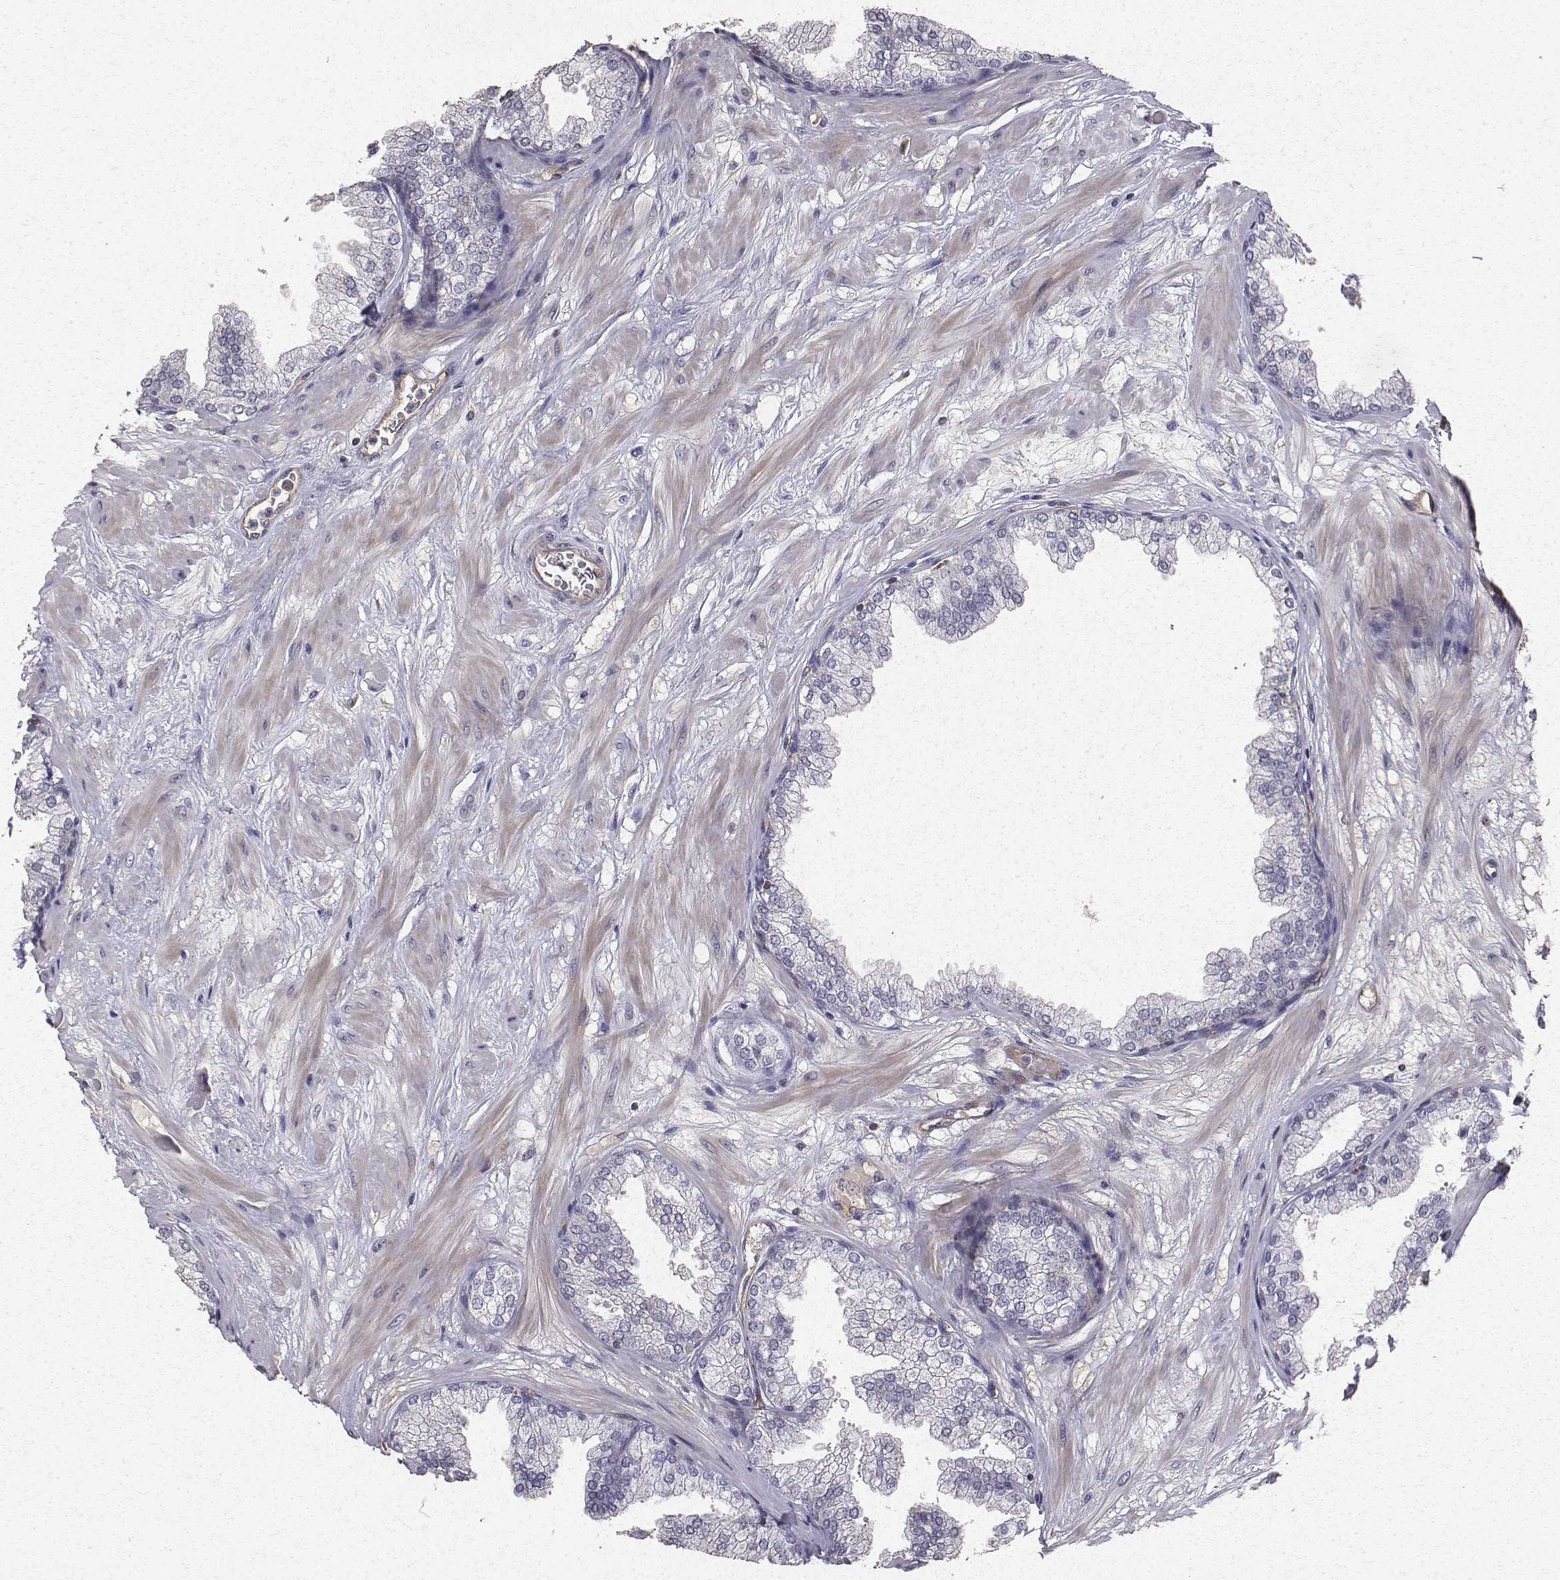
{"staining": {"intensity": "negative", "quantity": "none", "location": "none"}, "tissue": "prostate", "cell_type": "Glandular cells", "image_type": "normal", "snomed": [{"axis": "morphology", "description": "Normal tissue, NOS"}, {"axis": "topography", "description": "Prostate"}], "caption": "IHC histopathology image of unremarkable prostate: prostate stained with DAB (3,3'-diaminobenzidine) displays no significant protein staining in glandular cells.", "gene": "PTPRG", "patient": {"sex": "male", "age": 37}}